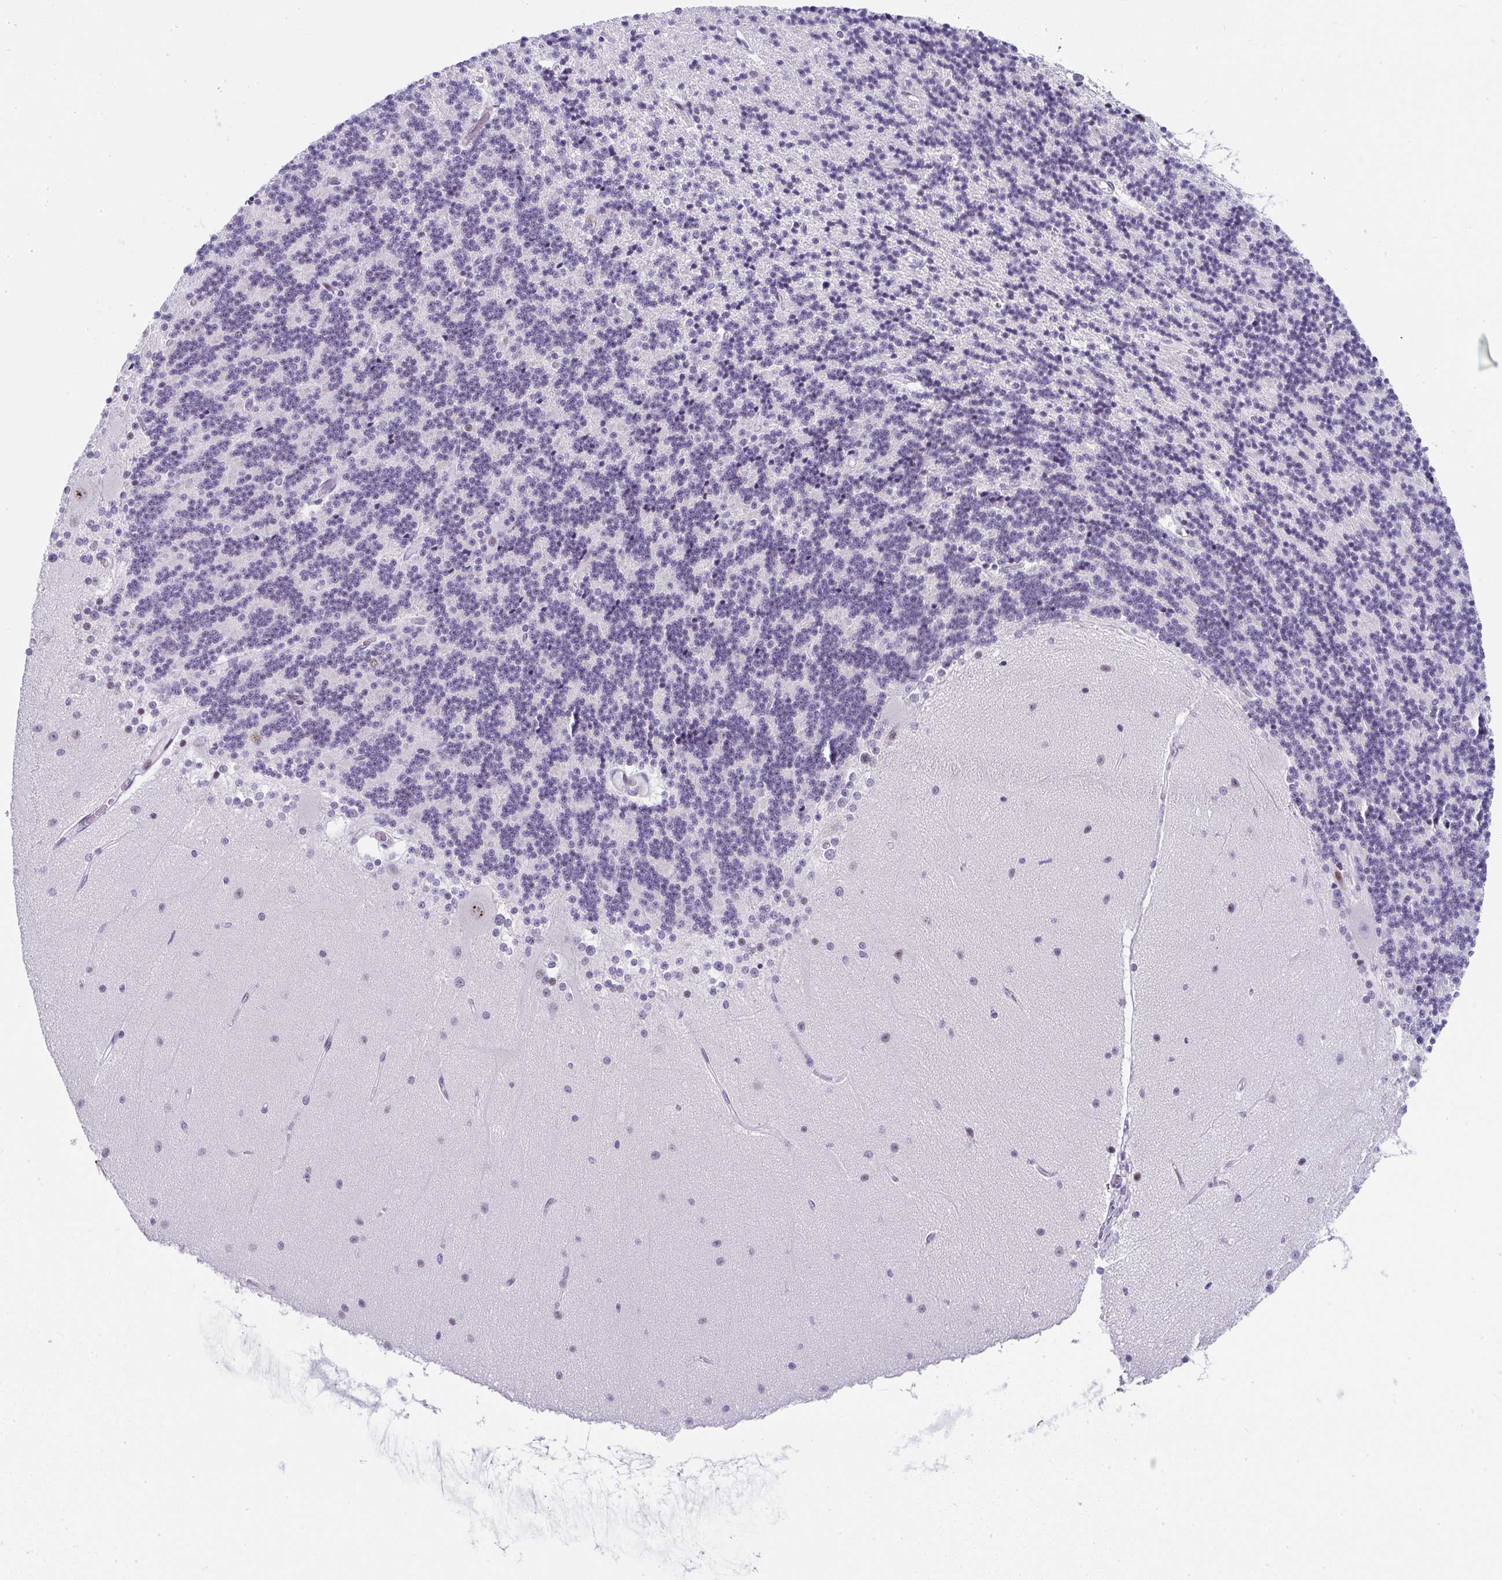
{"staining": {"intensity": "negative", "quantity": "none", "location": "none"}, "tissue": "cerebellum", "cell_type": "Cells in granular layer", "image_type": "normal", "snomed": [{"axis": "morphology", "description": "Normal tissue, NOS"}, {"axis": "topography", "description": "Cerebellum"}], "caption": "IHC of benign human cerebellum exhibits no staining in cells in granular layer.", "gene": "NR1D2", "patient": {"sex": "female", "age": 54}}